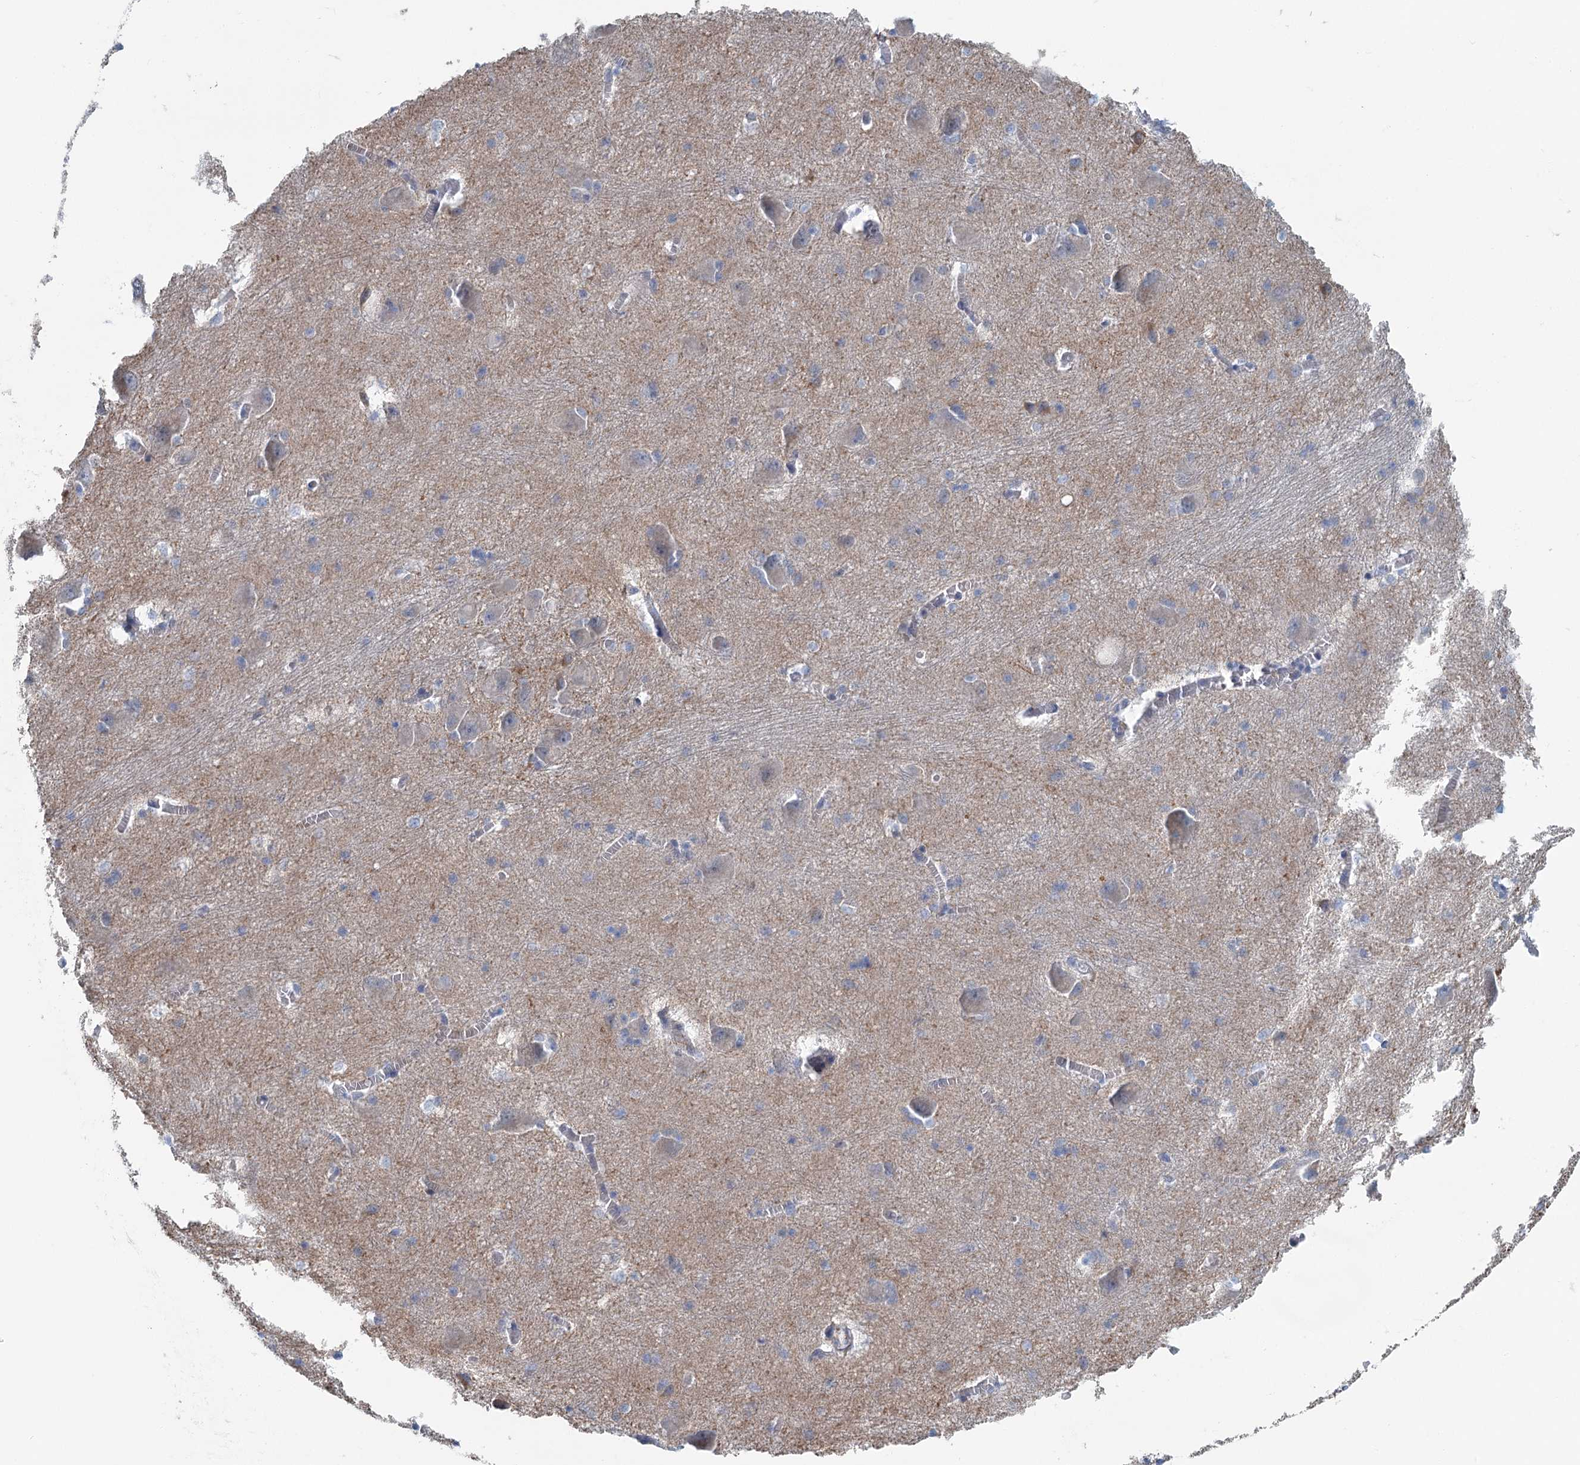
{"staining": {"intensity": "negative", "quantity": "none", "location": "none"}, "tissue": "caudate", "cell_type": "Glial cells", "image_type": "normal", "snomed": [{"axis": "morphology", "description": "Normal tissue, NOS"}, {"axis": "topography", "description": "Lateral ventricle wall"}], "caption": "High magnification brightfield microscopy of benign caudate stained with DAB (brown) and counterstained with hematoxylin (blue): glial cells show no significant positivity.", "gene": "ZNF527", "patient": {"sex": "male", "age": 37}}